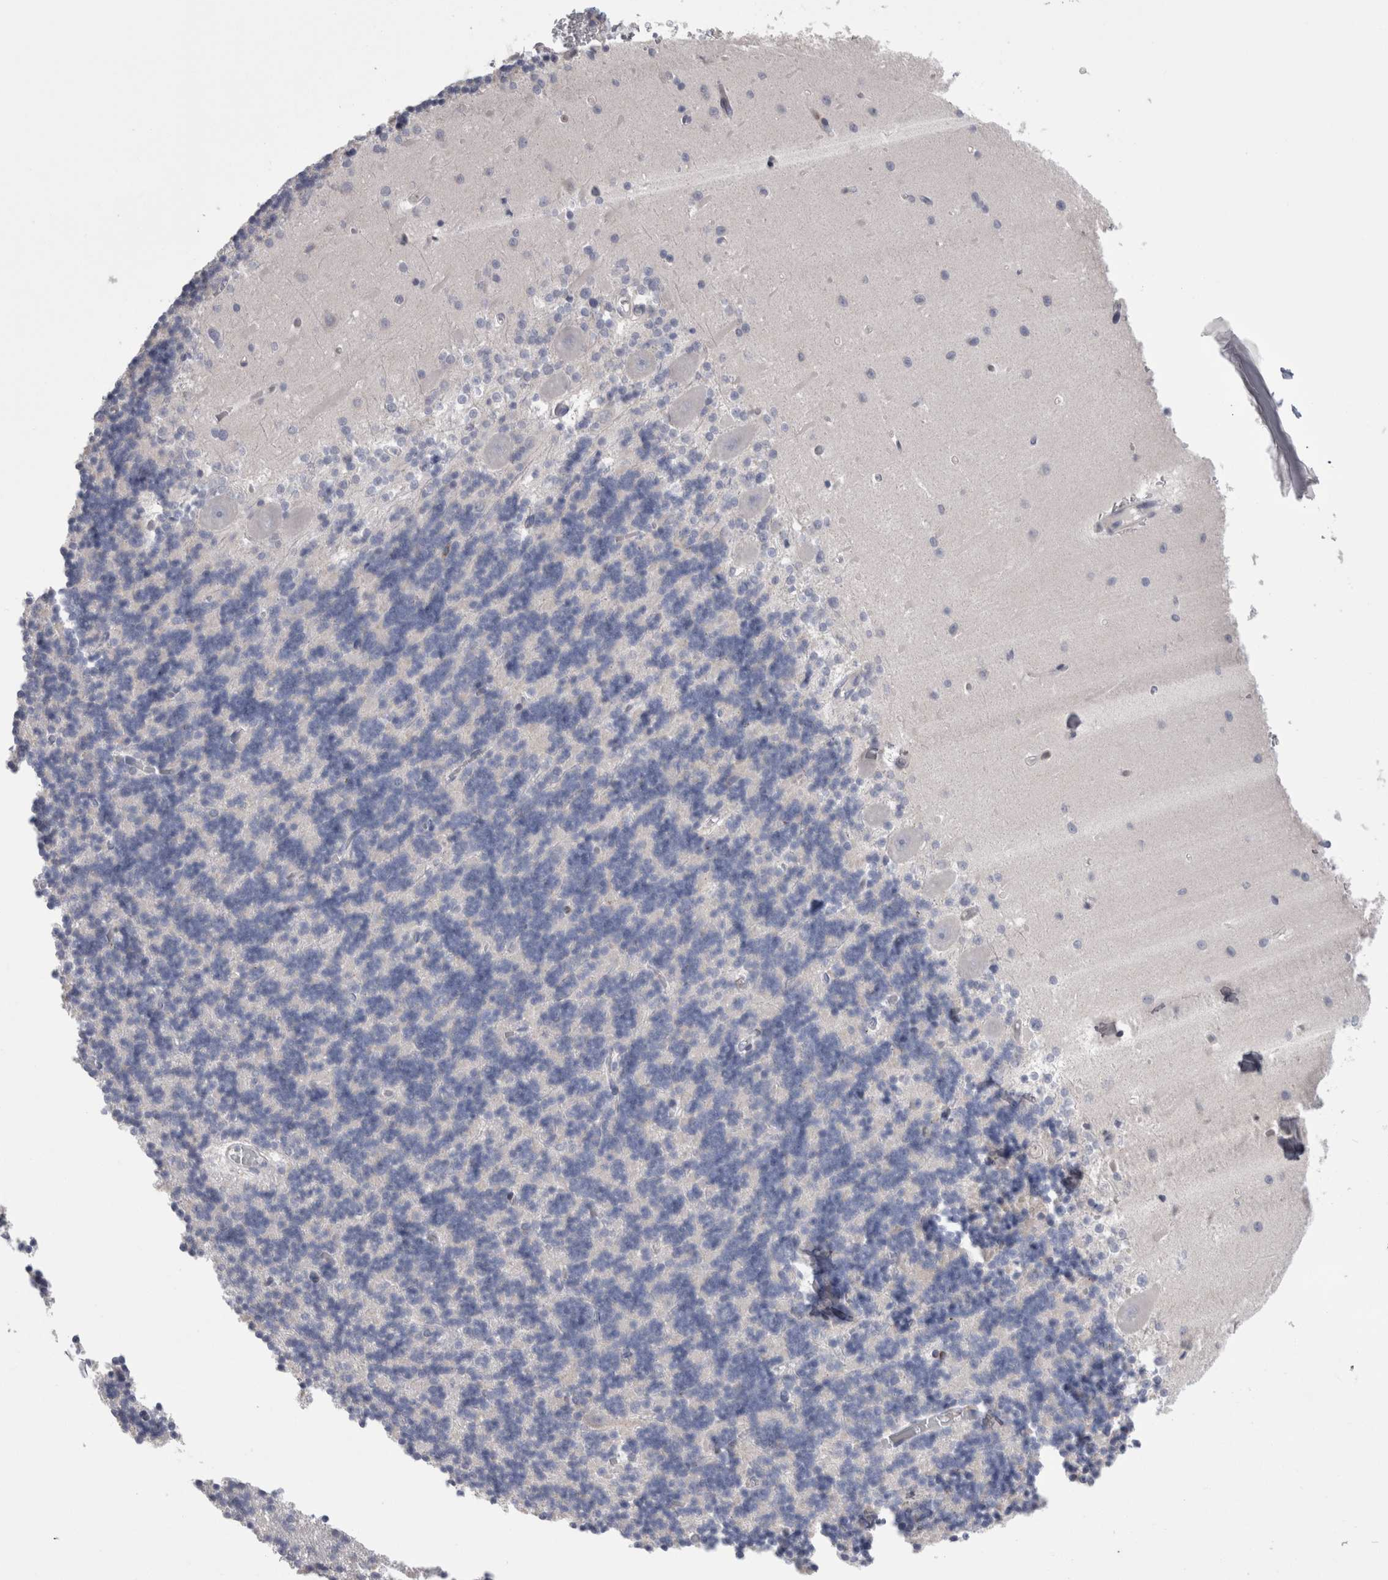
{"staining": {"intensity": "negative", "quantity": "none", "location": "none"}, "tissue": "cerebellum", "cell_type": "Cells in granular layer", "image_type": "normal", "snomed": [{"axis": "morphology", "description": "Normal tissue, NOS"}, {"axis": "topography", "description": "Cerebellum"}], "caption": "Immunohistochemistry histopathology image of unremarkable human cerebellum stained for a protein (brown), which demonstrates no staining in cells in granular layer.", "gene": "DCTN6", "patient": {"sex": "male", "age": 37}}